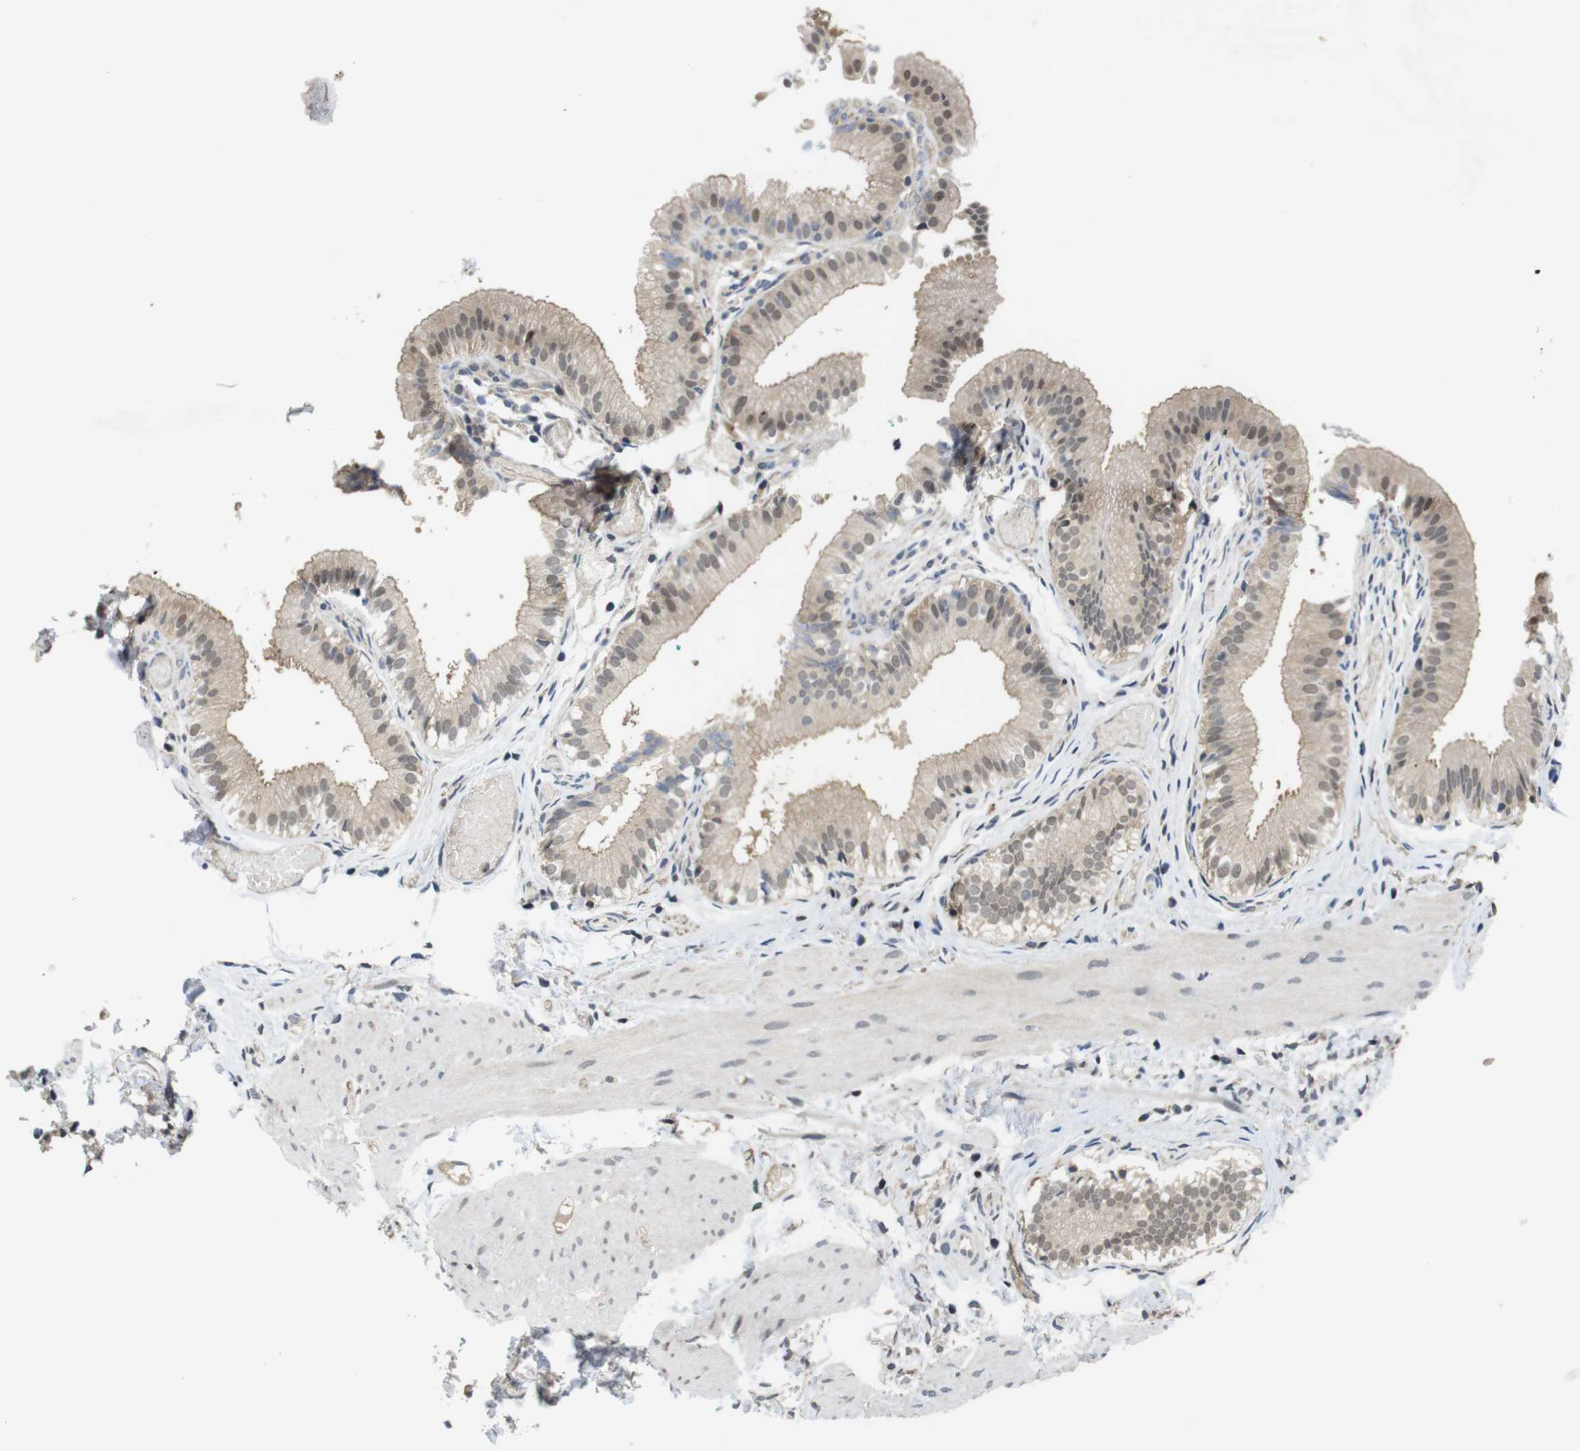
{"staining": {"intensity": "moderate", "quantity": "25%-75%", "location": "cytoplasmic/membranous,nuclear"}, "tissue": "gallbladder", "cell_type": "Glandular cells", "image_type": "normal", "snomed": [{"axis": "morphology", "description": "Normal tissue, NOS"}, {"axis": "topography", "description": "Gallbladder"}], "caption": "Immunohistochemical staining of normal human gallbladder displays medium levels of moderate cytoplasmic/membranous,nuclear staining in approximately 25%-75% of glandular cells.", "gene": "FADD", "patient": {"sex": "female", "age": 26}}